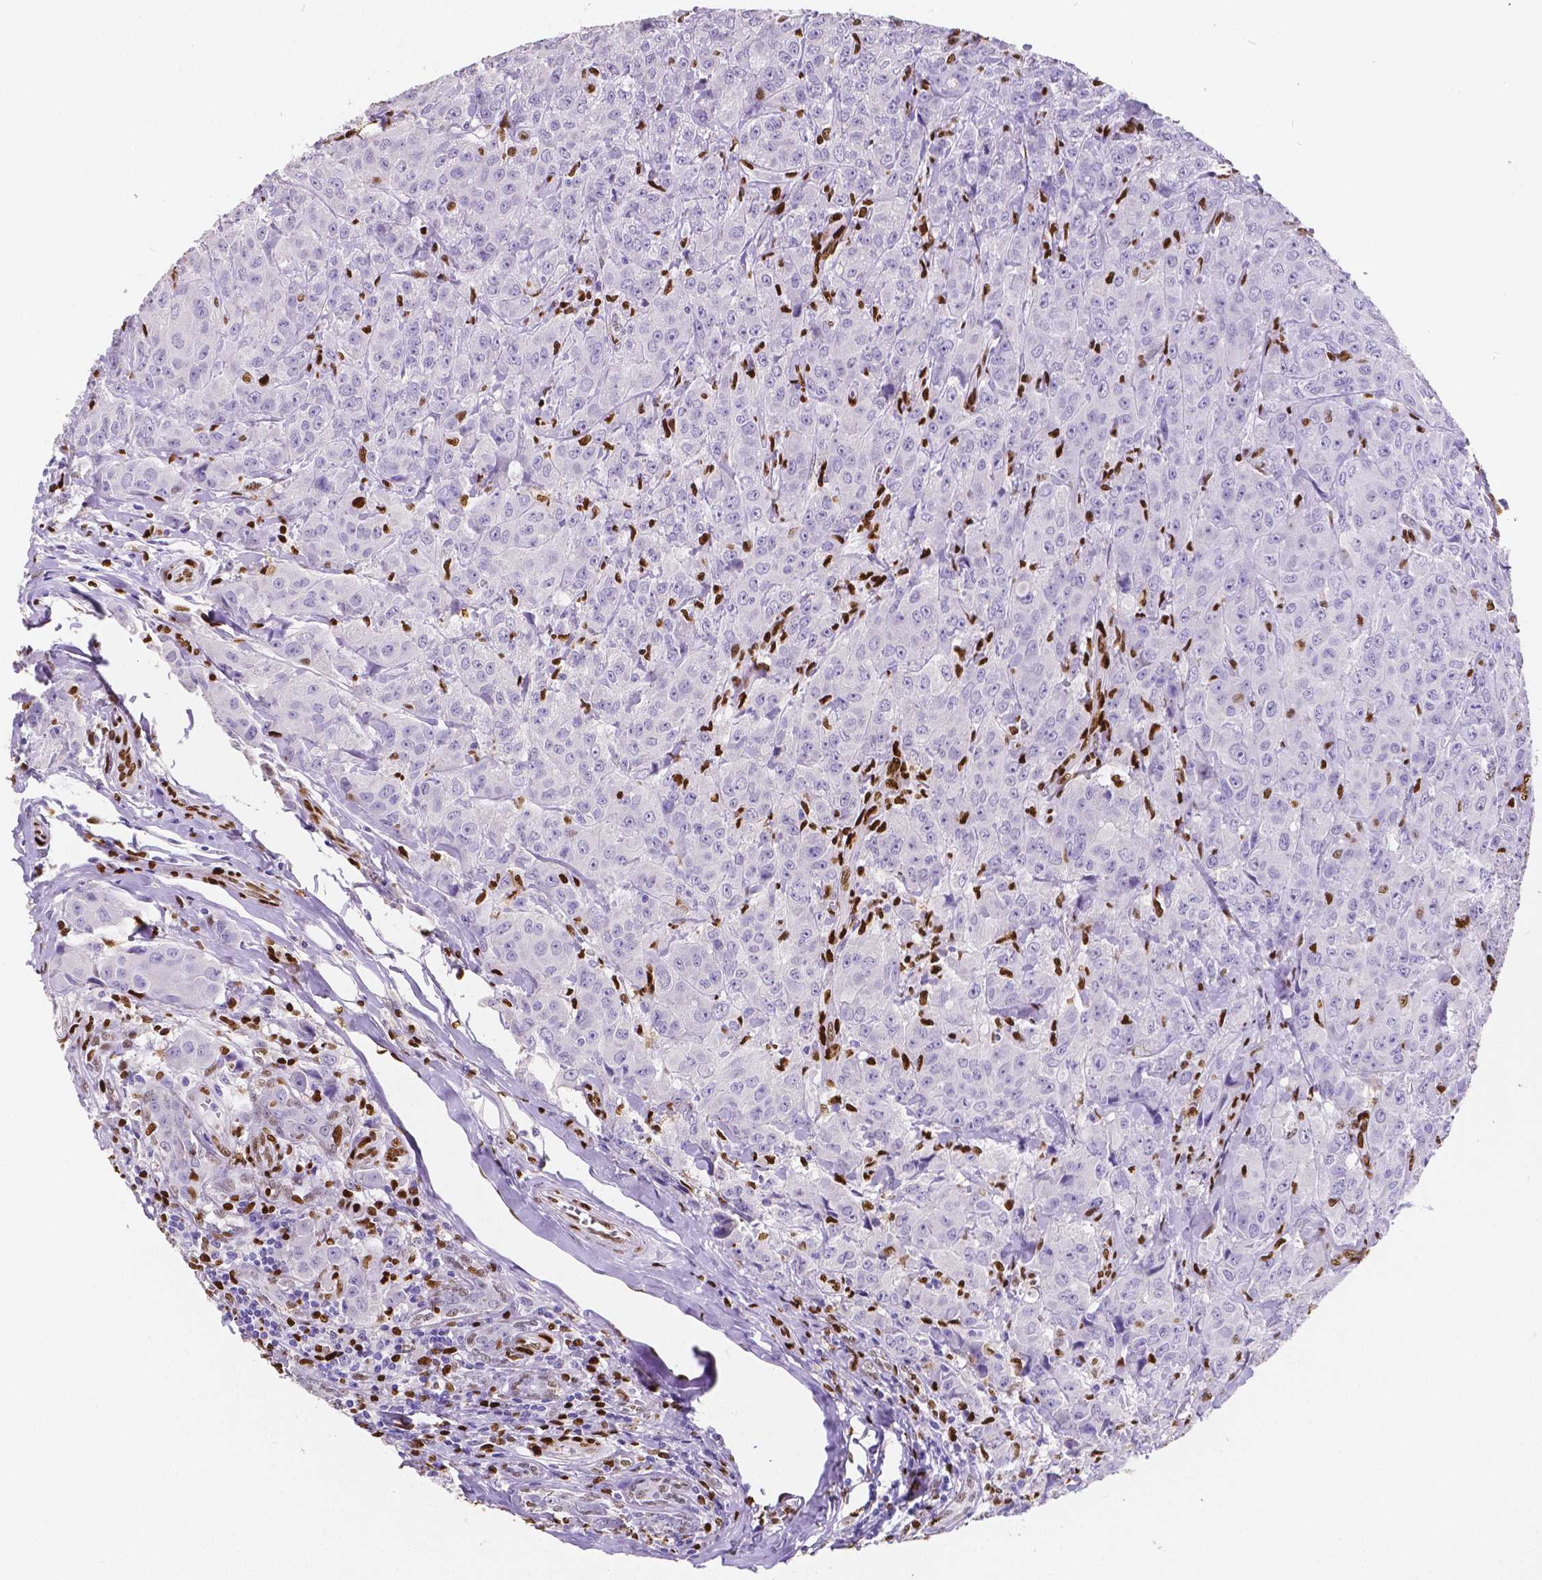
{"staining": {"intensity": "negative", "quantity": "none", "location": "none"}, "tissue": "breast cancer", "cell_type": "Tumor cells", "image_type": "cancer", "snomed": [{"axis": "morphology", "description": "Duct carcinoma"}, {"axis": "topography", "description": "Breast"}], "caption": "The immunohistochemistry histopathology image has no significant expression in tumor cells of breast cancer tissue.", "gene": "MEF2C", "patient": {"sex": "female", "age": 43}}